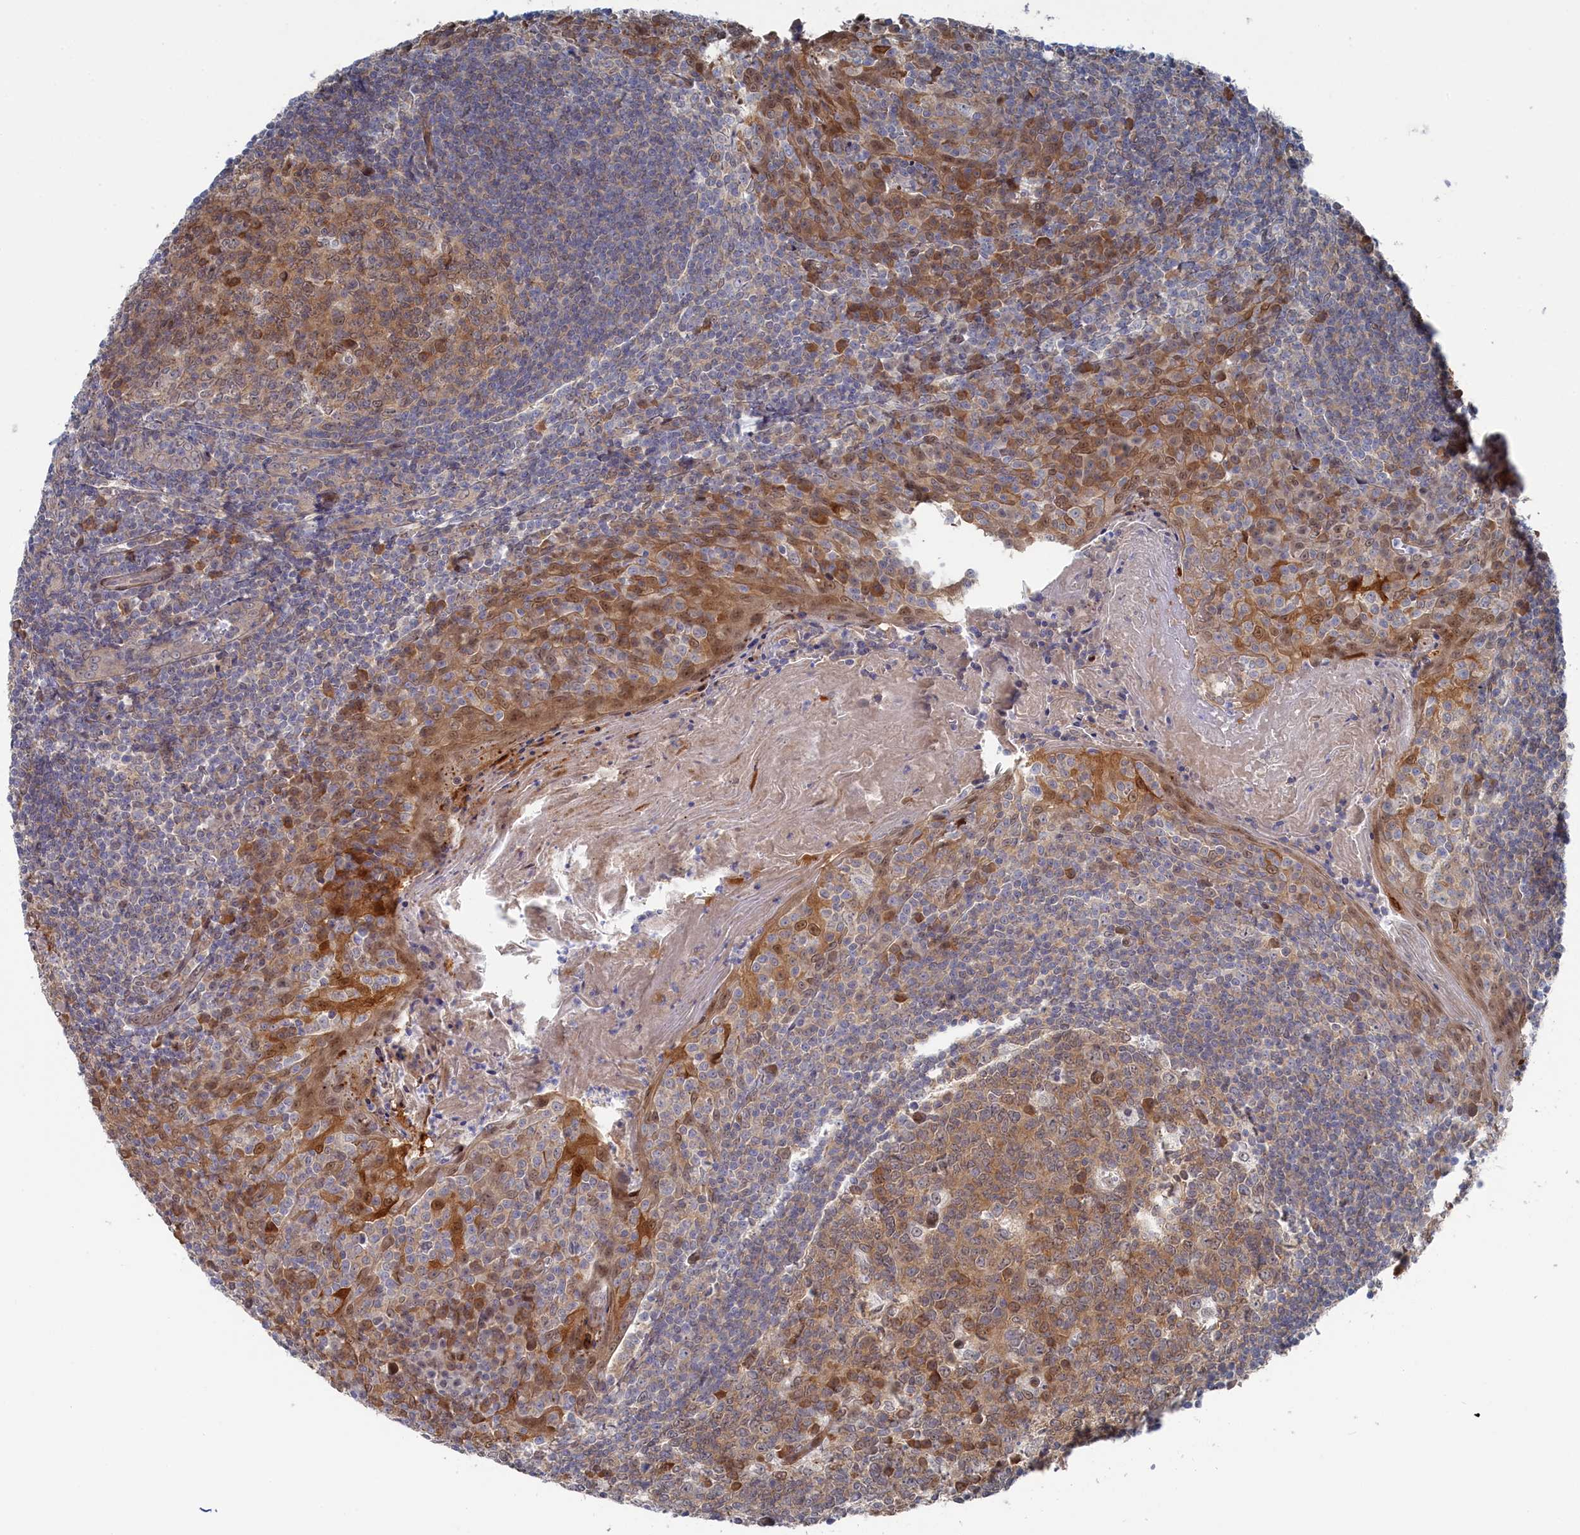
{"staining": {"intensity": "moderate", "quantity": ">75%", "location": "cytoplasmic/membranous"}, "tissue": "tonsil", "cell_type": "Germinal center cells", "image_type": "normal", "snomed": [{"axis": "morphology", "description": "Normal tissue, NOS"}, {"axis": "topography", "description": "Tonsil"}], "caption": "Protein expression by immunohistochemistry (IHC) reveals moderate cytoplasmic/membranous expression in about >75% of germinal center cells in normal tonsil.", "gene": "IRGQ", "patient": {"sex": "male", "age": 27}}